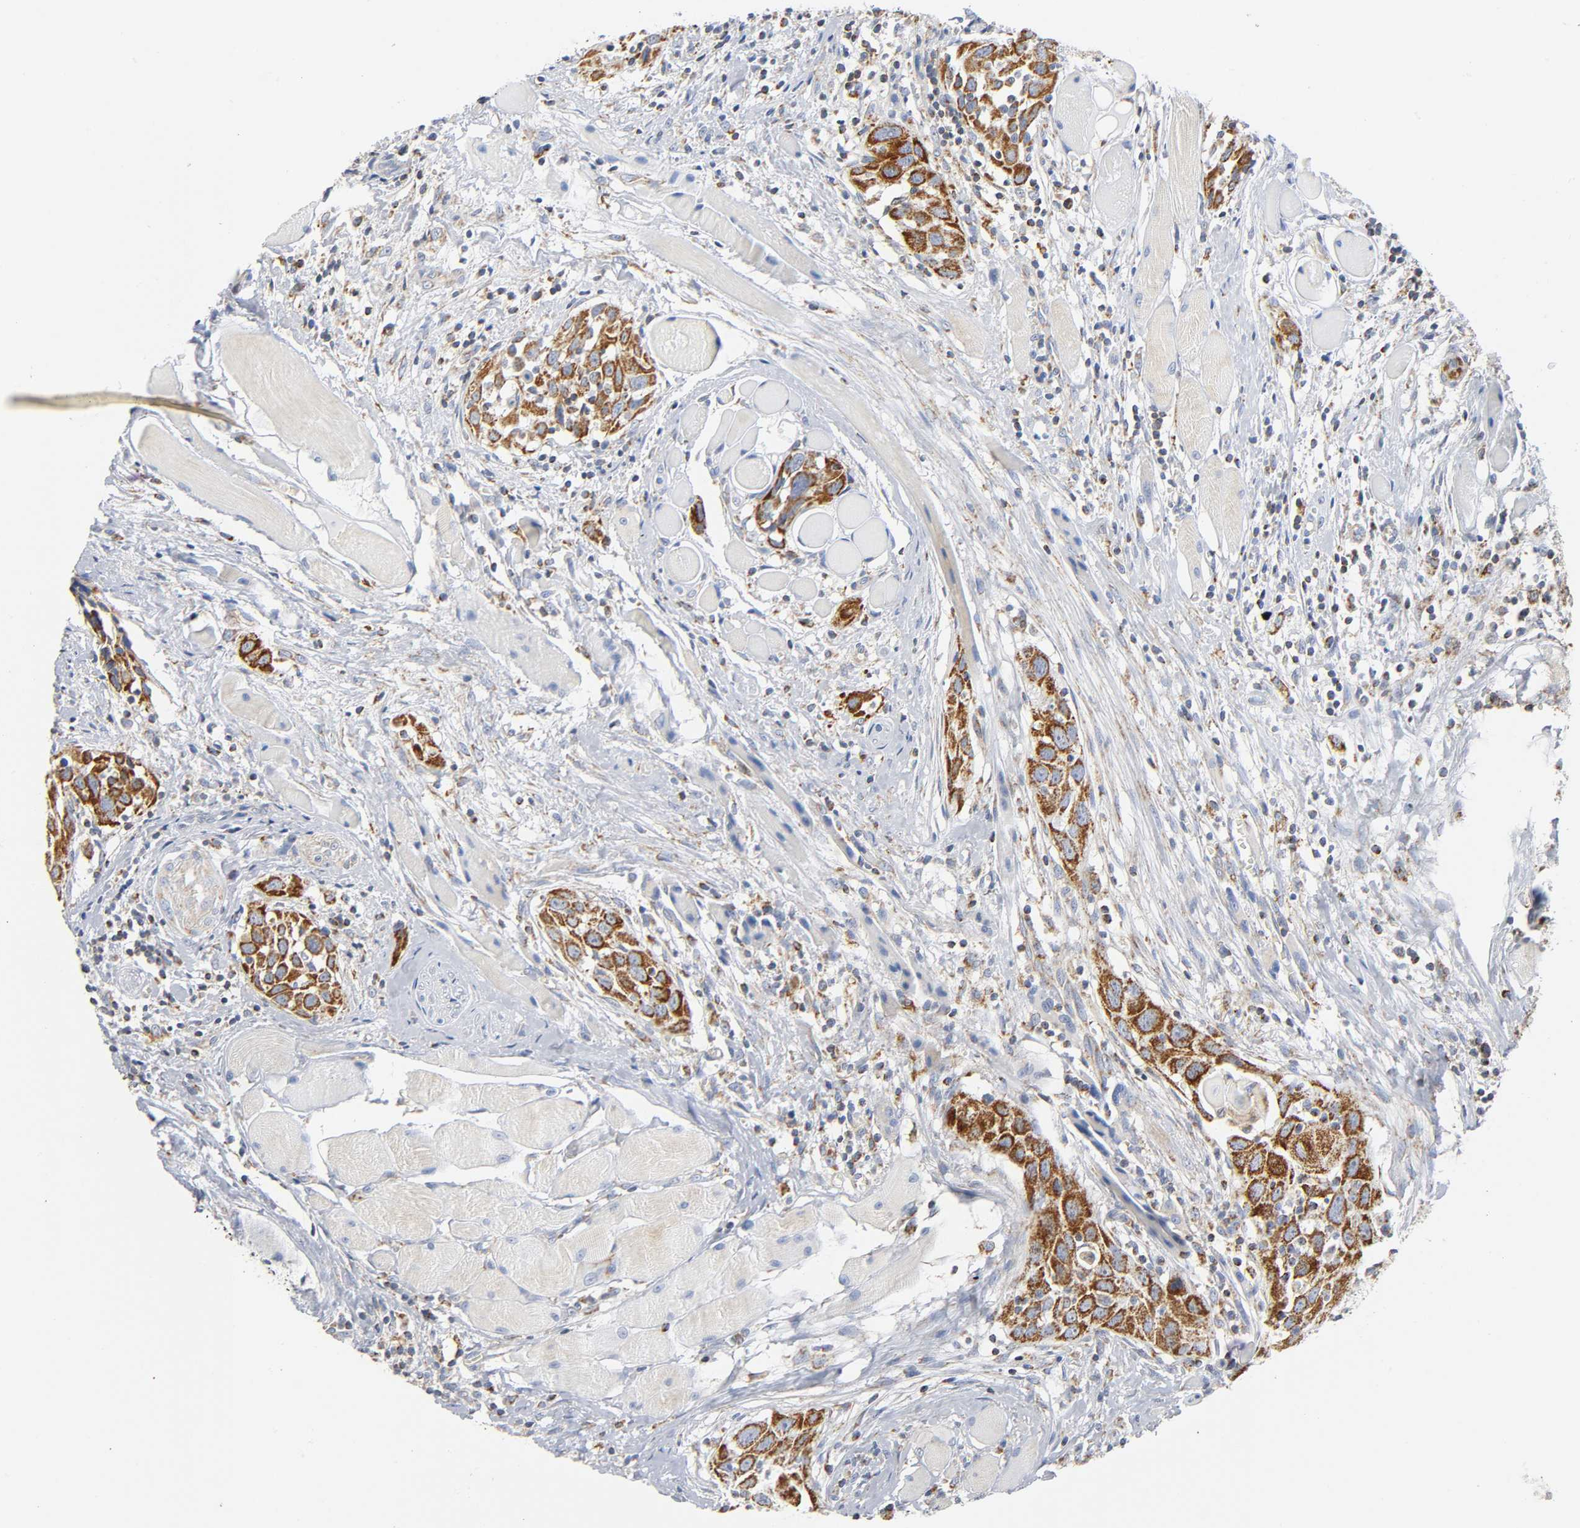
{"staining": {"intensity": "strong", "quantity": ">75%", "location": "cytoplasmic/membranous"}, "tissue": "head and neck cancer", "cell_type": "Tumor cells", "image_type": "cancer", "snomed": [{"axis": "morphology", "description": "Squamous cell carcinoma, NOS"}, {"axis": "topography", "description": "Oral tissue"}, {"axis": "topography", "description": "Head-Neck"}], "caption": "Protein expression analysis of head and neck cancer shows strong cytoplasmic/membranous positivity in approximately >75% of tumor cells. Immunohistochemistry (ihc) stains the protein in brown and the nuclei are stained blue.", "gene": "BAK1", "patient": {"sex": "female", "age": 50}}